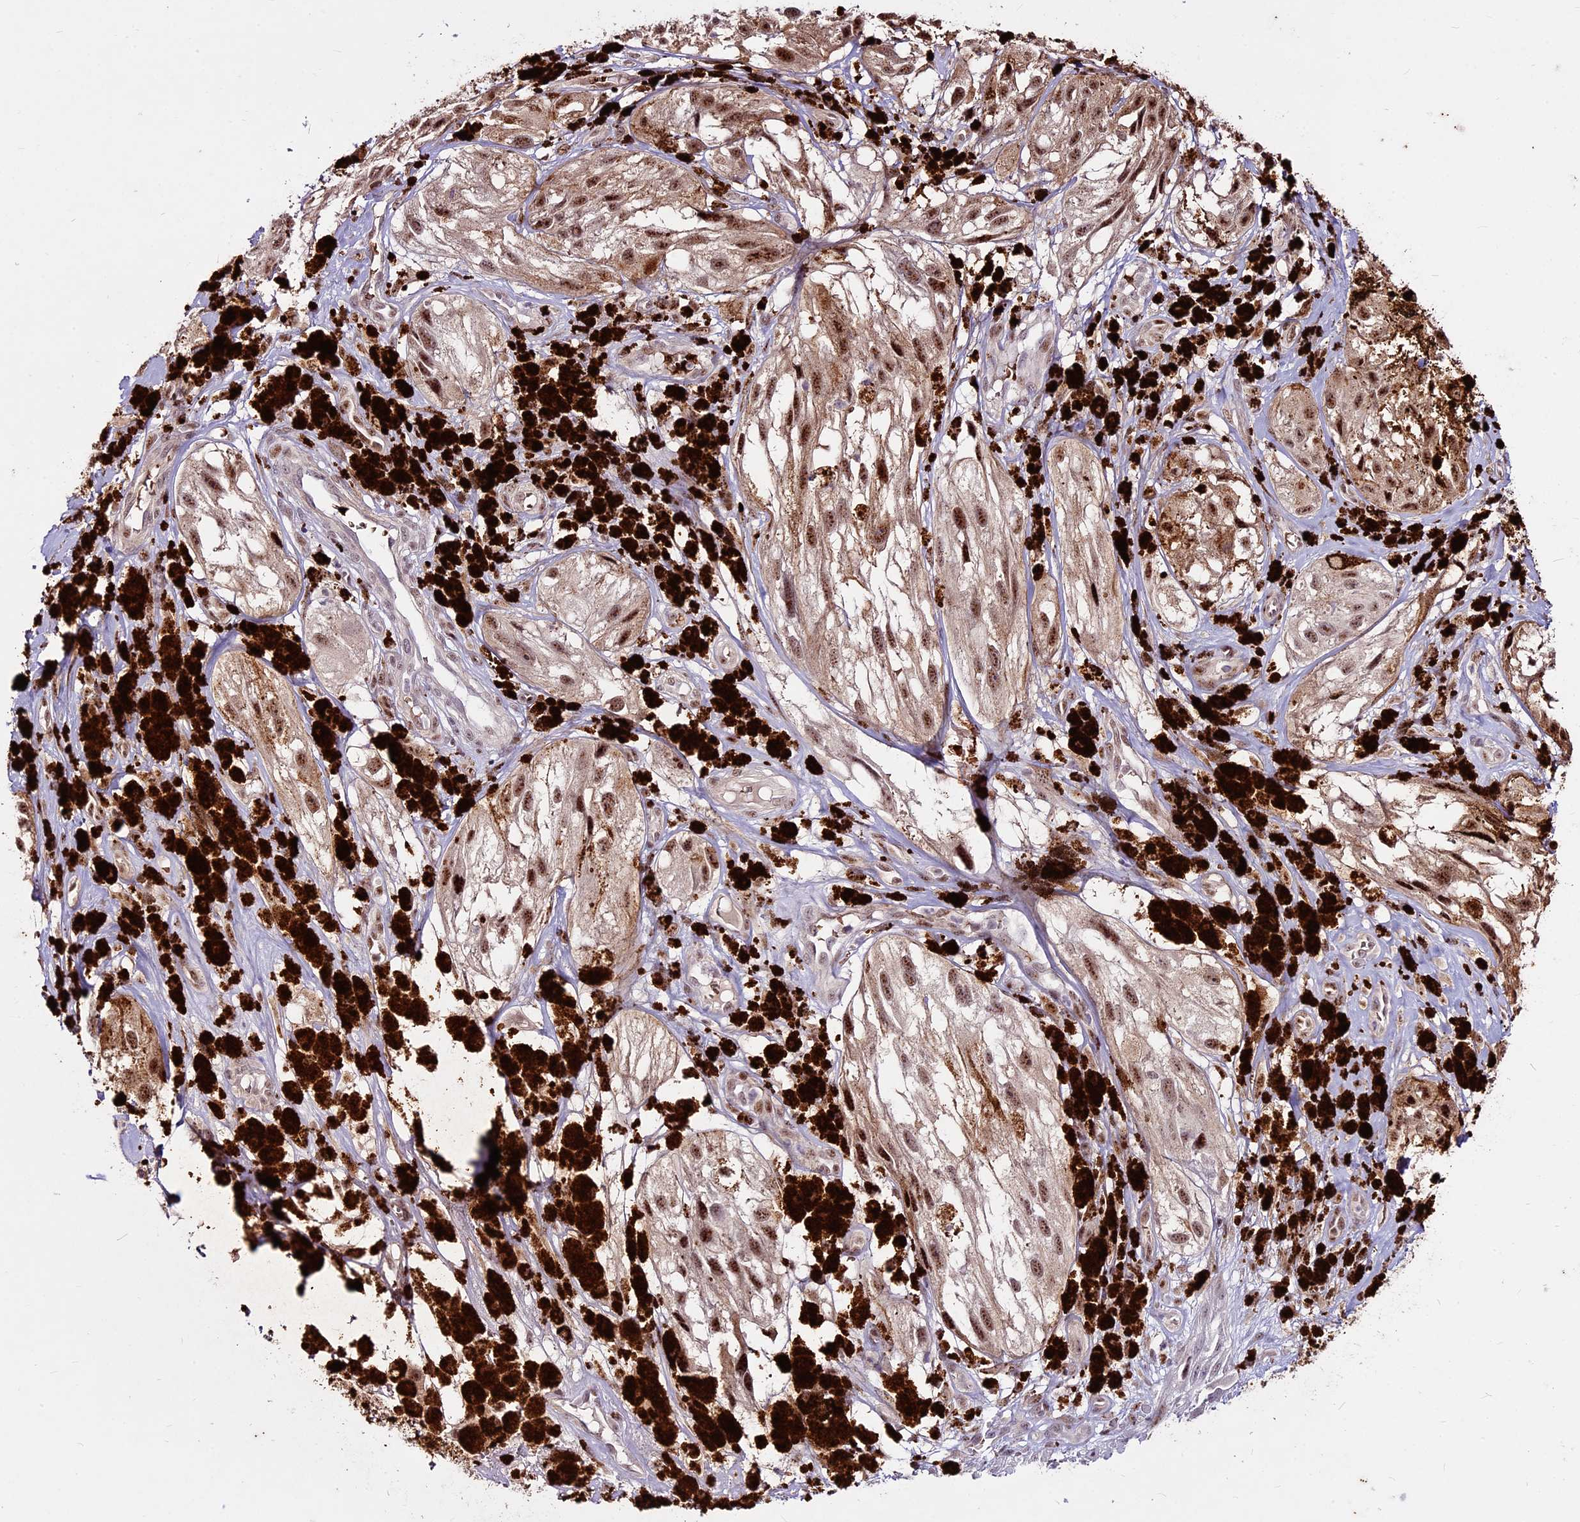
{"staining": {"intensity": "weak", "quantity": ">75%", "location": "cytoplasmic/membranous,nuclear"}, "tissue": "melanoma", "cell_type": "Tumor cells", "image_type": "cancer", "snomed": [{"axis": "morphology", "description": "Malignant melanoma, NOS"}, {"axis": "topography", "description": "Skin"}], "caption": "Brown immunohistochemical staining in human malignant melanoma exhibits weak cytoplasmic/membranous and nuclear expression in about >75% of tumor cells.", "gene": "SUSD3", "patient": {"sex": "male", "age": 88}}